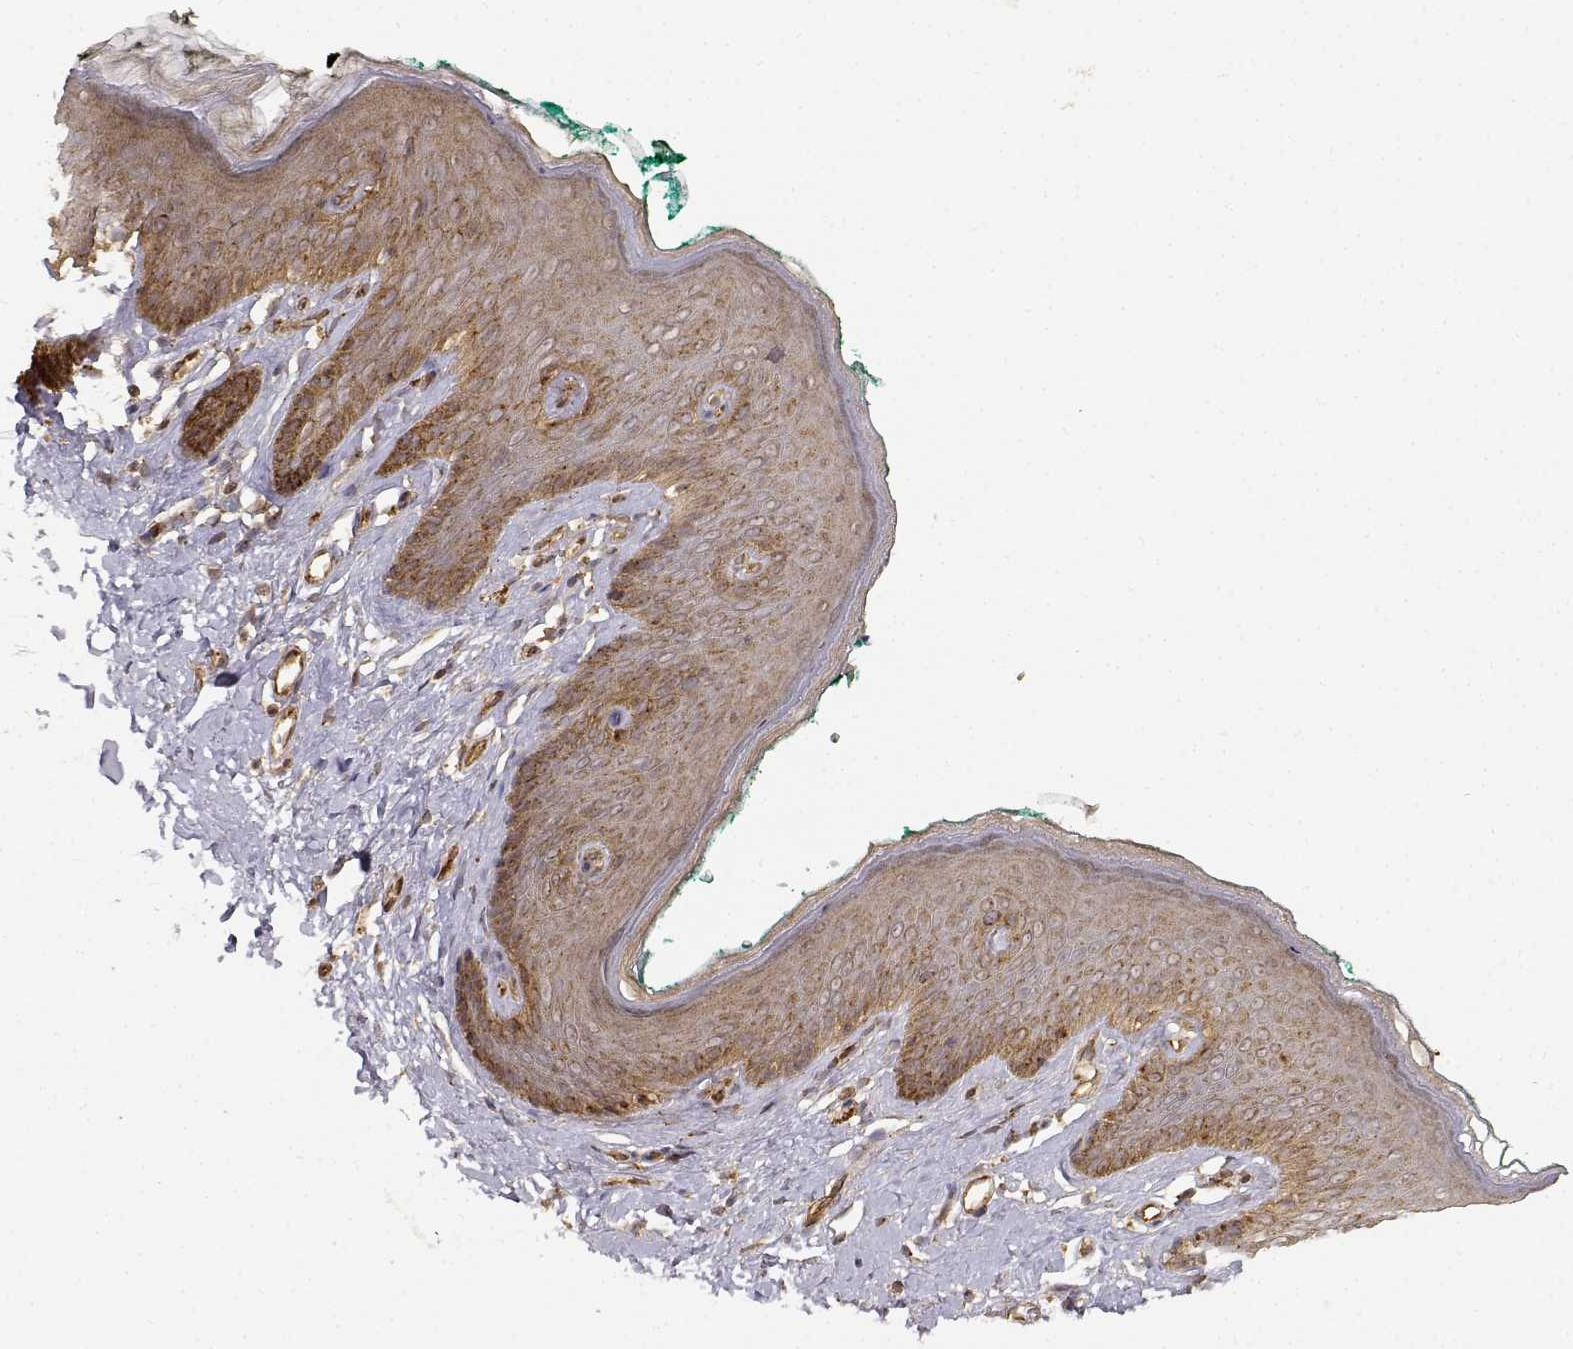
{"staining": {"intensity": "moderate", "quantity": ">75%", "location": "cytoplasmic/membranous"}, "tissue": "skin", "cell_type": "Epidermal cells", "image_type": "normal", "snomed": [{"axis": "morphology", "description": "Normal tissue, NOS"}, {"axis": "topography", "description": "Vulva"}], "caption": "Immunohistochemical staining of normal human skin demonstrates >75% levels of moderate cytoplasmic/membranous protein staining in about >75% of epidermal cells. (IHC, brightfield microscopy, high magnification).", "gene": "CDK5RAP2", "patient": {"sex": "female", "age": 66}}